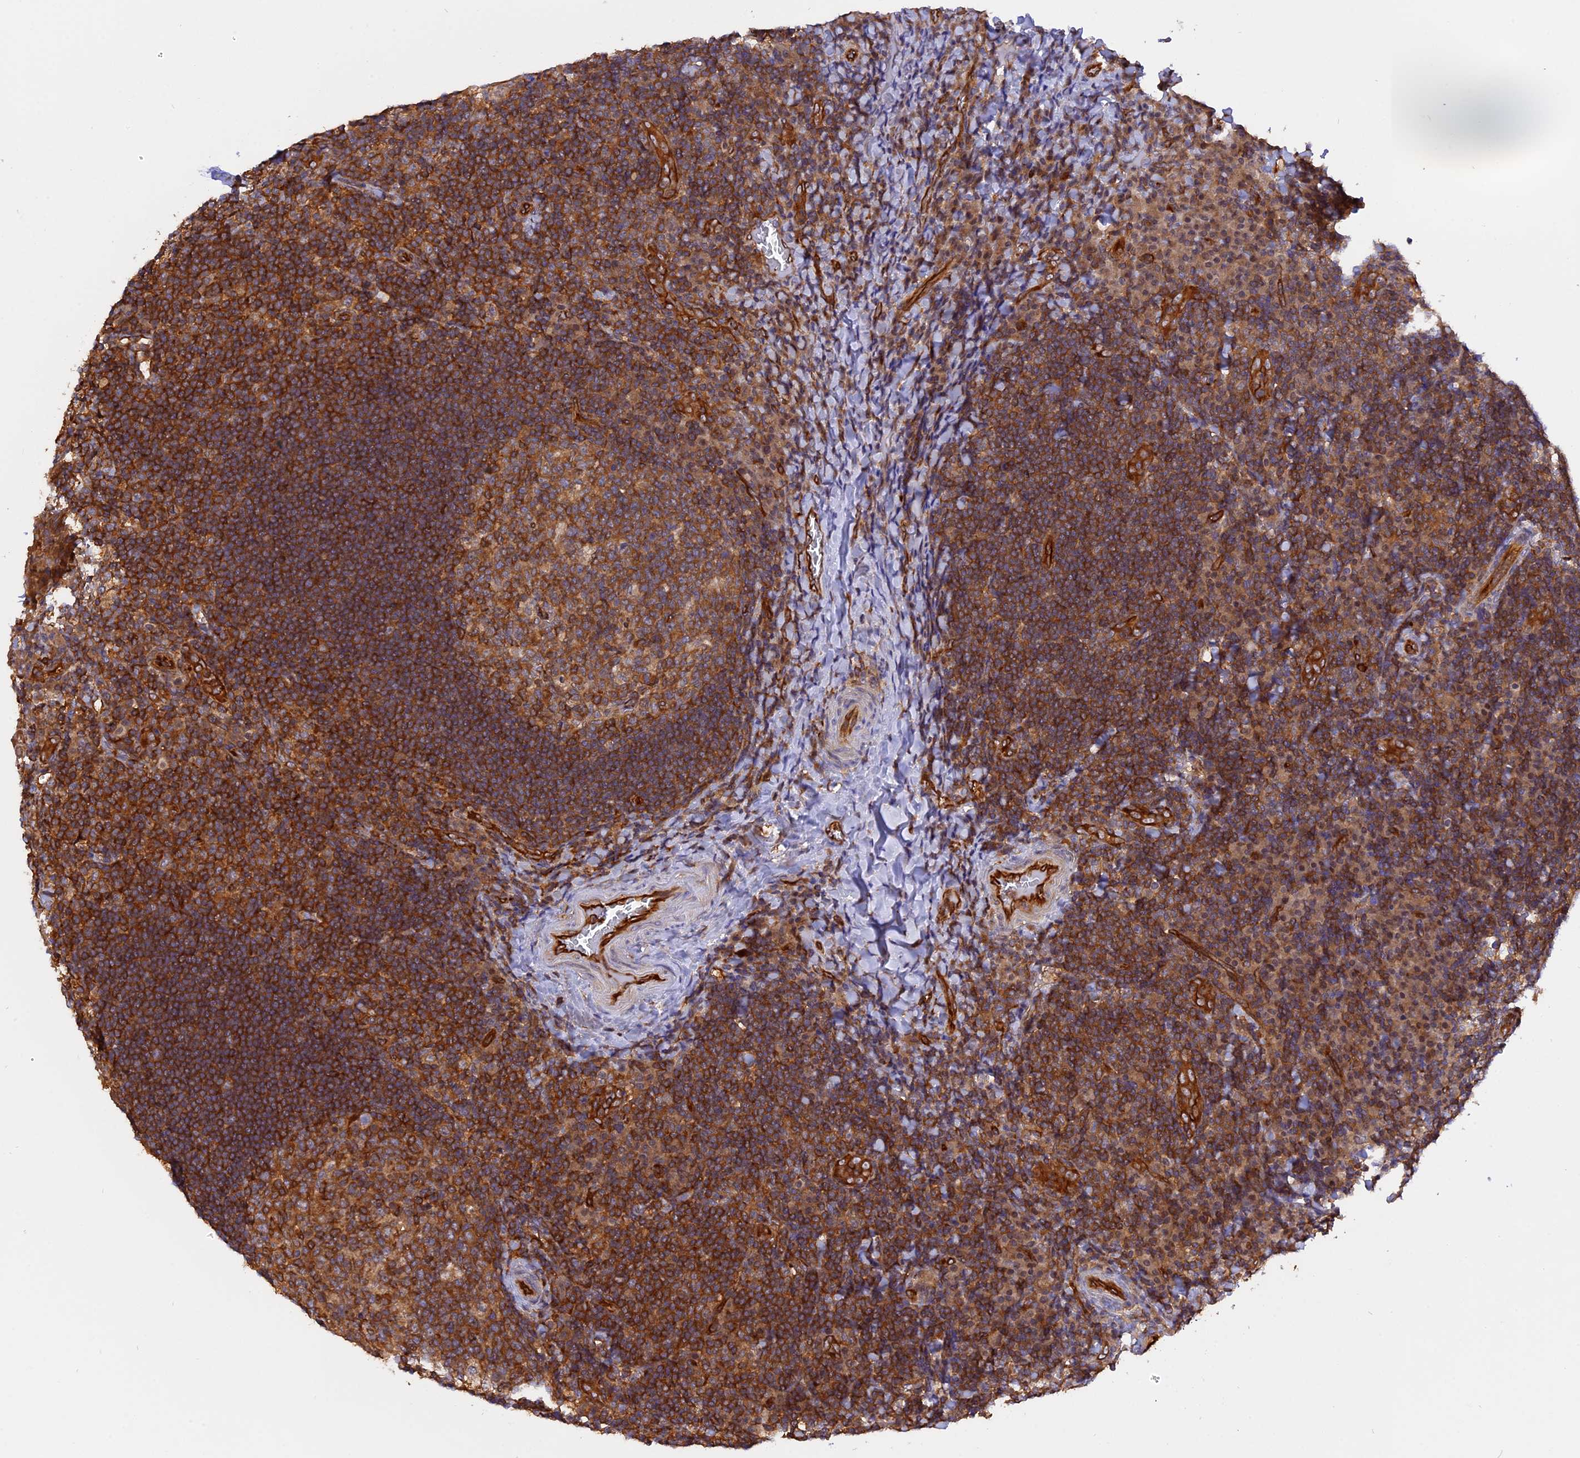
{"staining": {"intensity": "moderate", "quantity": ">75%", "location": "cytoplasmic/membranous"}, "tissue": "tonsil", "cell_type": "Germinal center cells", "image_type": "normal", "snomed": [{"axis": "morphology", "description": "Normal tissue, NOS"}, {"axis": "topography", "description": "Tonsil"}], "caption": "Protein positivity by IHC demonstrates moderate cytoplasmic/membranous expression in about >75% of germinal center cells in unremarkable tonsil. The staining is performed using DAB (3,3'-diaminobenzidine) brown chromogen to label protein expression. The nuclei are counter-stained blue using hematoxylin.", "gene": "C5orf22", "patient": {"sex": "male", "age": 17}}